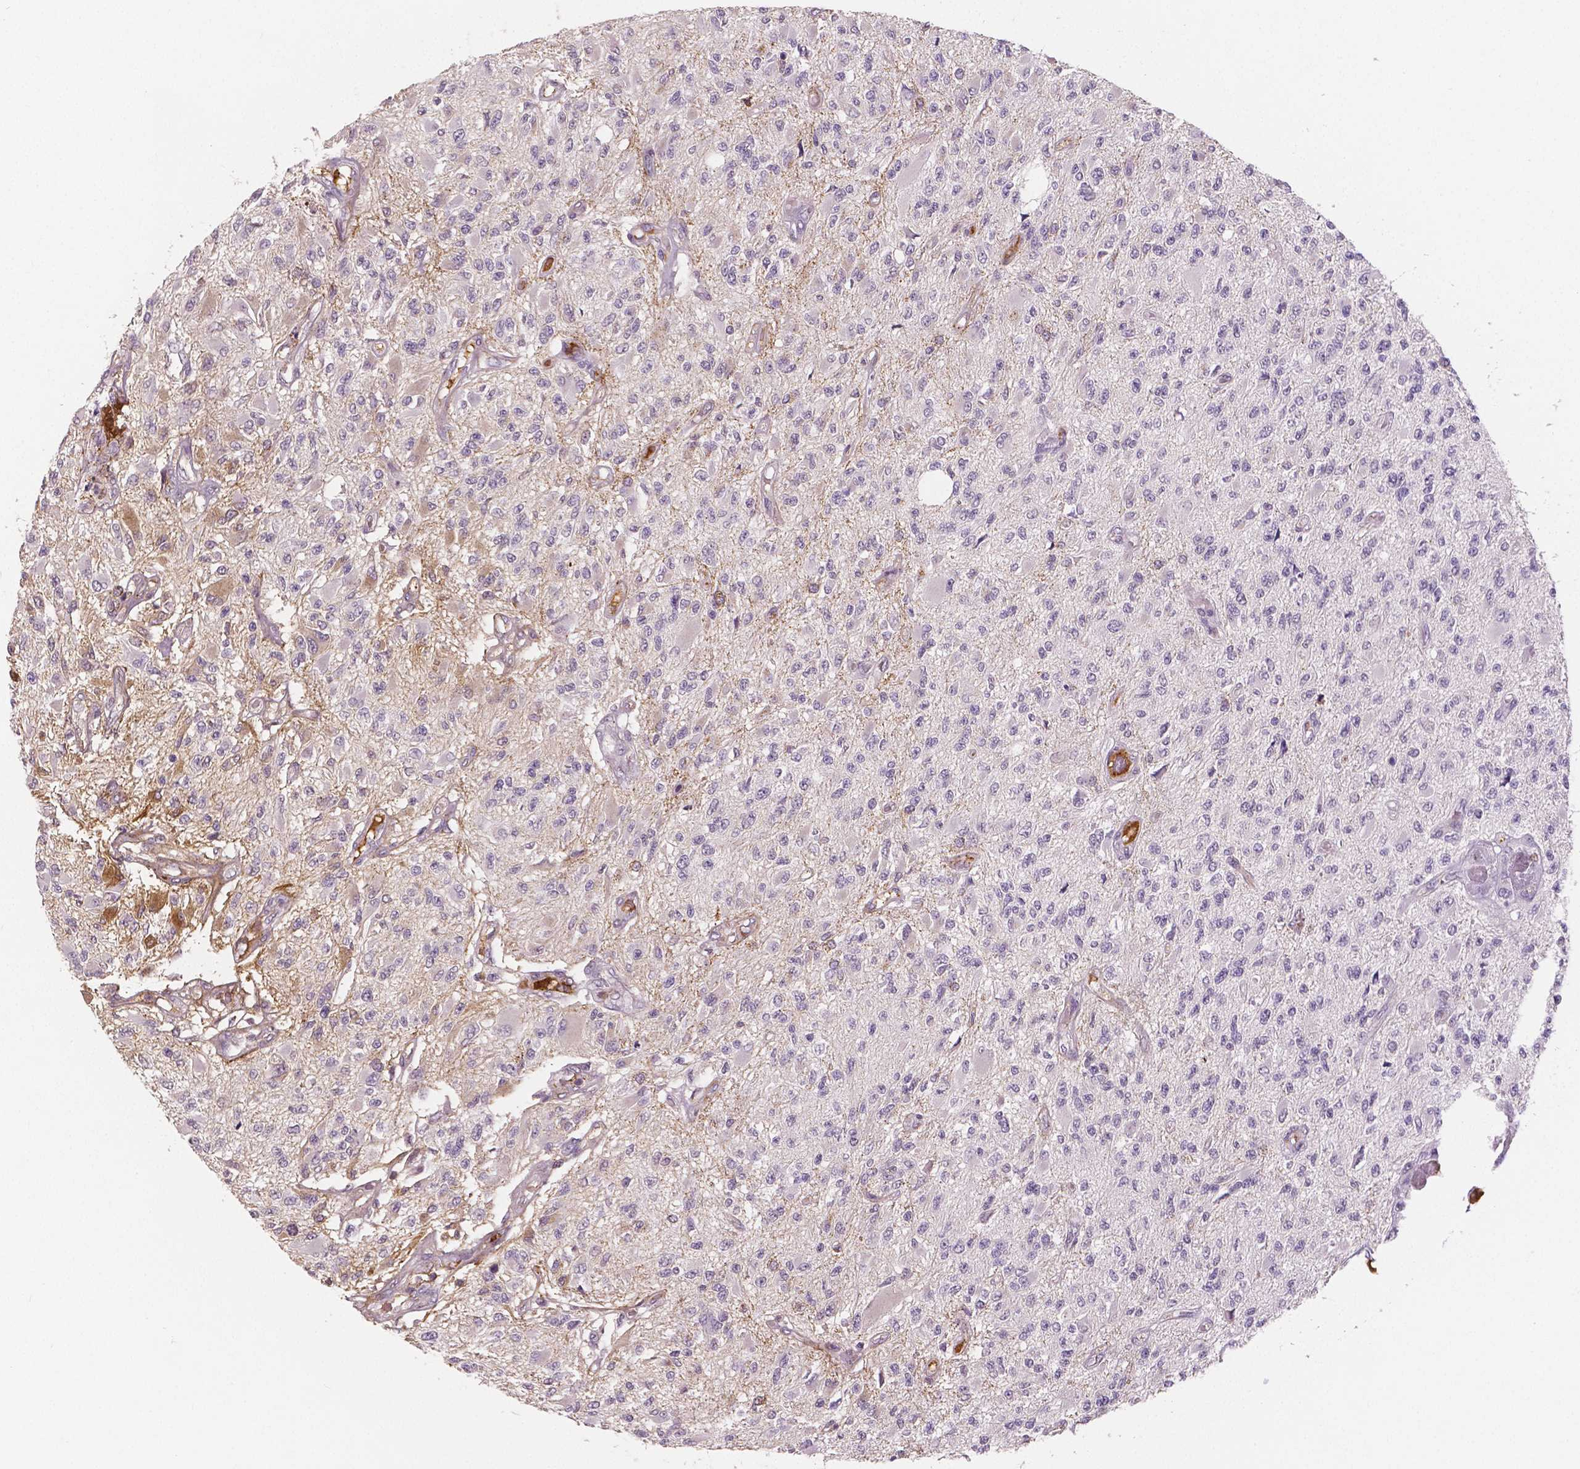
{"staining": {"intensity": "negative", "quantity": "none", "location": "none"}, "tissue": "glioma", "cell_type": "Tumor cells", "image_type": "cancer", "snomed": [{"axis": "morphology", "description": "Glioma, malignant, High grade"}, {"axis": "topography", "description": "Brain"}], "caption": "A high-resolution histopathology image shows immunohistochemistry staining of high-grade glioma (malignant), which exhibits no significant staining in tumor cells.", "gene": "APOA4", "patient": {"sex": "female", "age": 63}}